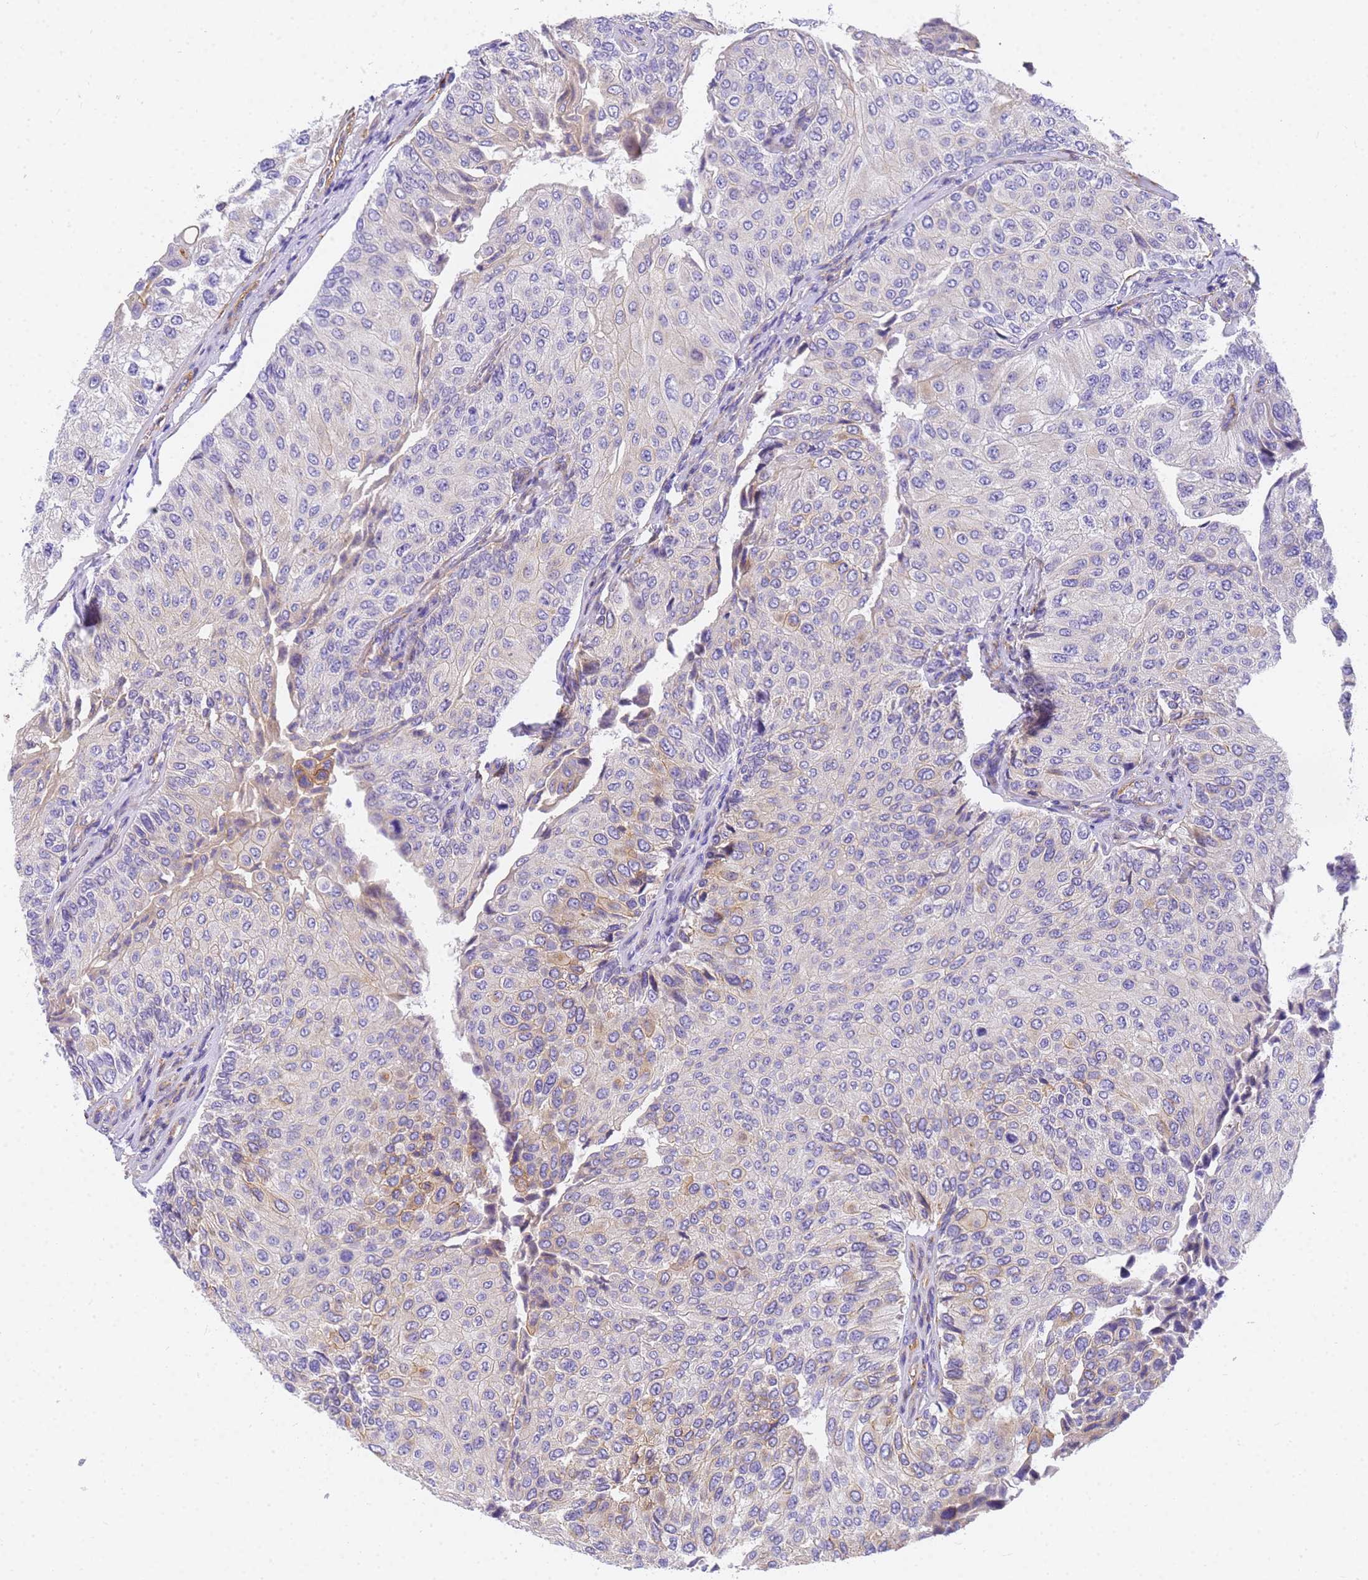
{"staining": {"intensity": "moderate", "quantity": "<25%", "location": "cytoplasmic/membranous"}, "tissue": "urothelial cancer", "cell_type": "Tumor cells", "image_type": "cancer", "snomed": [{"axis": "morphology", "description": "Urothelial carcinoma, High grade"}, {"axis": "topography", "description": "Kidney"}, {"axis": "topography", "description": "Urinary bladder"}], "caption": "An image showing moderate cytoplasmic/membranous staining in approximately <25% of tumor cells in urothelial cancer, as visualized by brown immunohistochemical staining.", "gene": "MVB12A", "patient": {"sex": "male", "age": 77}}